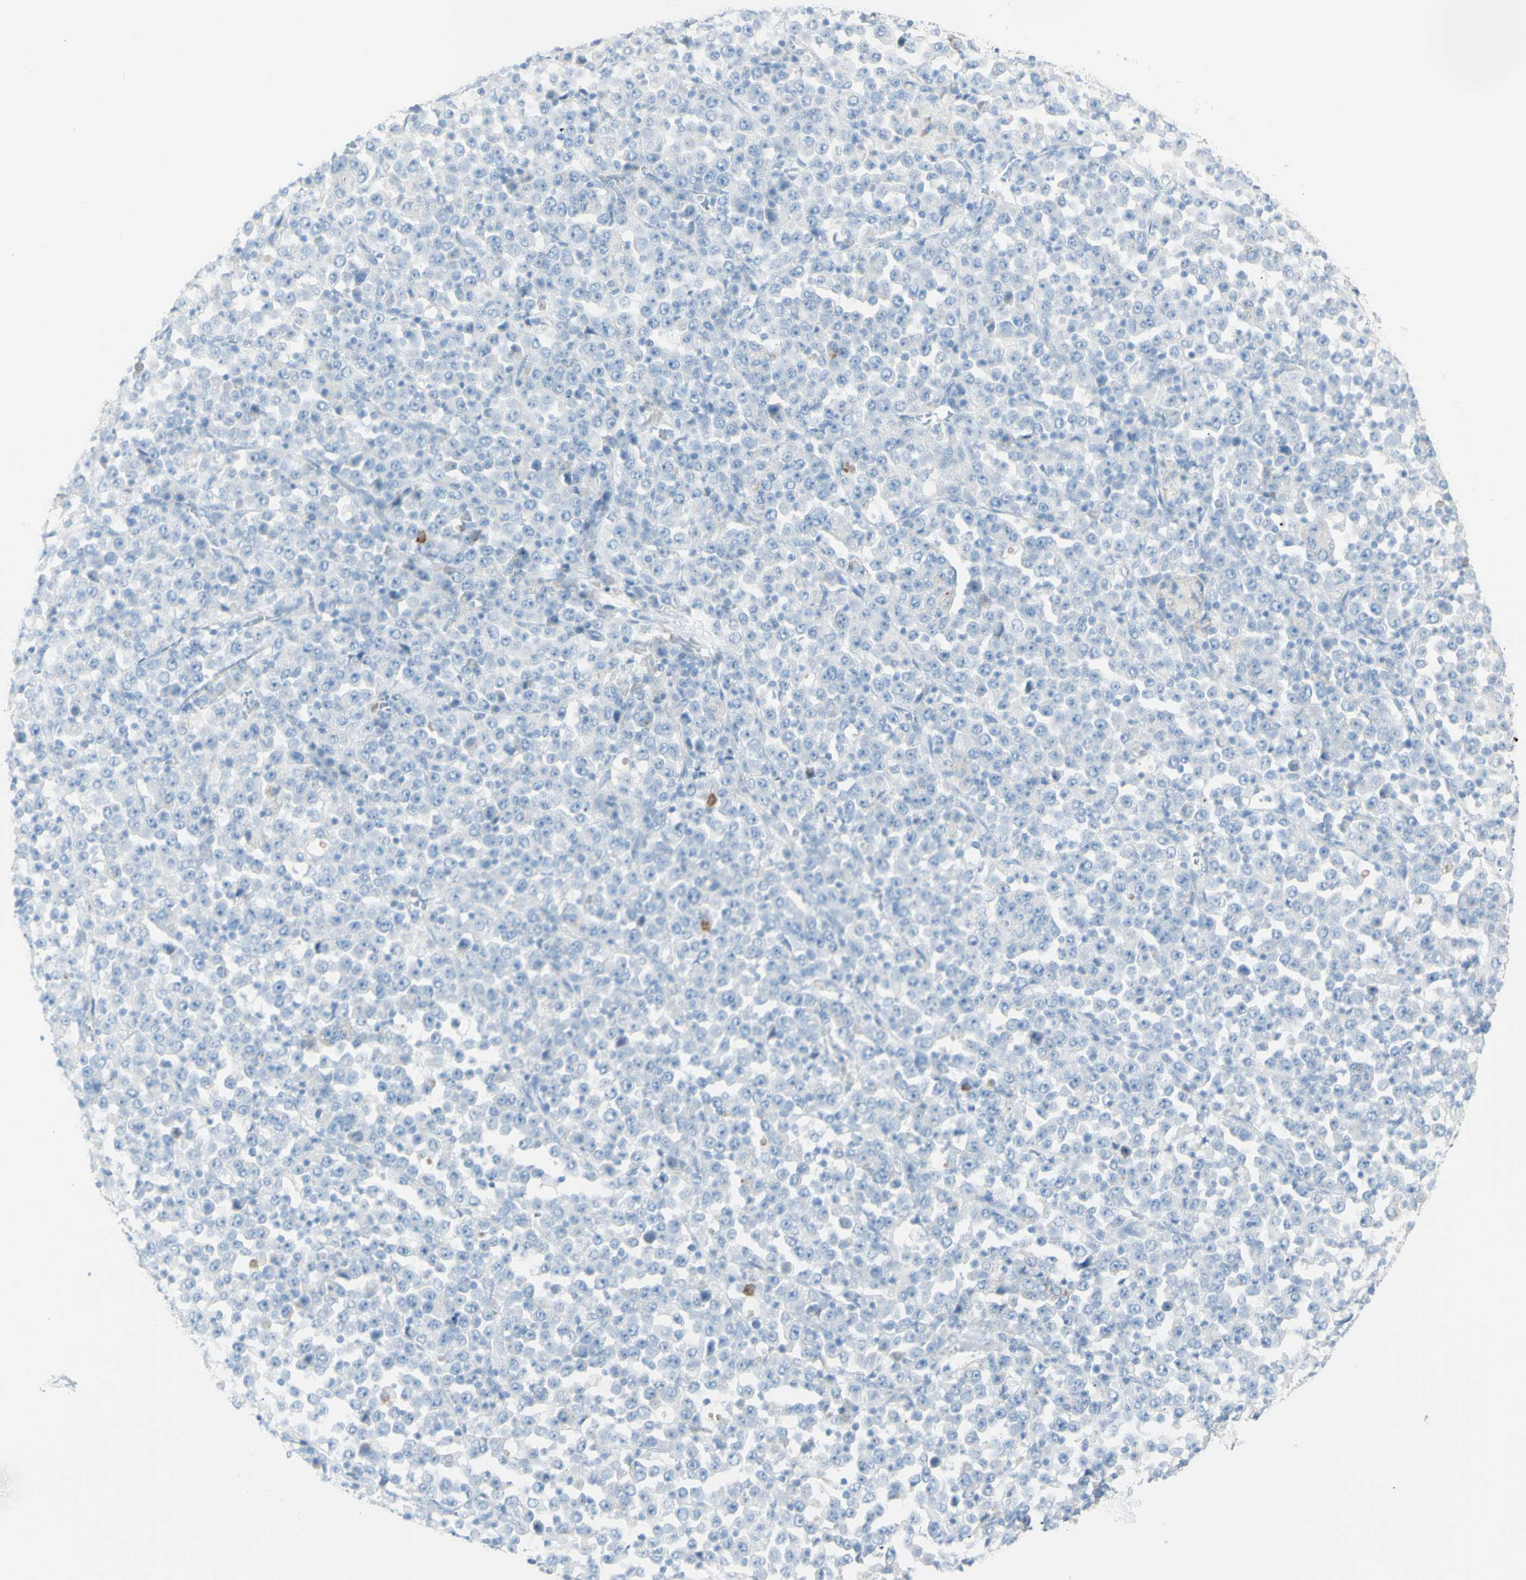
{"staining": {"intensity": "negative", "quantity": "none", "location": "none"}, "tissue": "stomach cancer", "cell_type": "Tumor cells", "image_type": "cancer", "snomed": [{"axis": "morphology", "description": "Normal tissue, NOS"}, {"axis": "morphology", "description": "Adenocarcinoma, NOS"}, {"axis": "topography", "description": "Stomach, upper"}, {"axis": "topography", "description": "Stomach"}], "caption": "The histopathology image exhibits no significant positivity in tumor cells of stomach cancer.", "gene": "LETM1", "patient": {"sex": "male", "age": 59}}